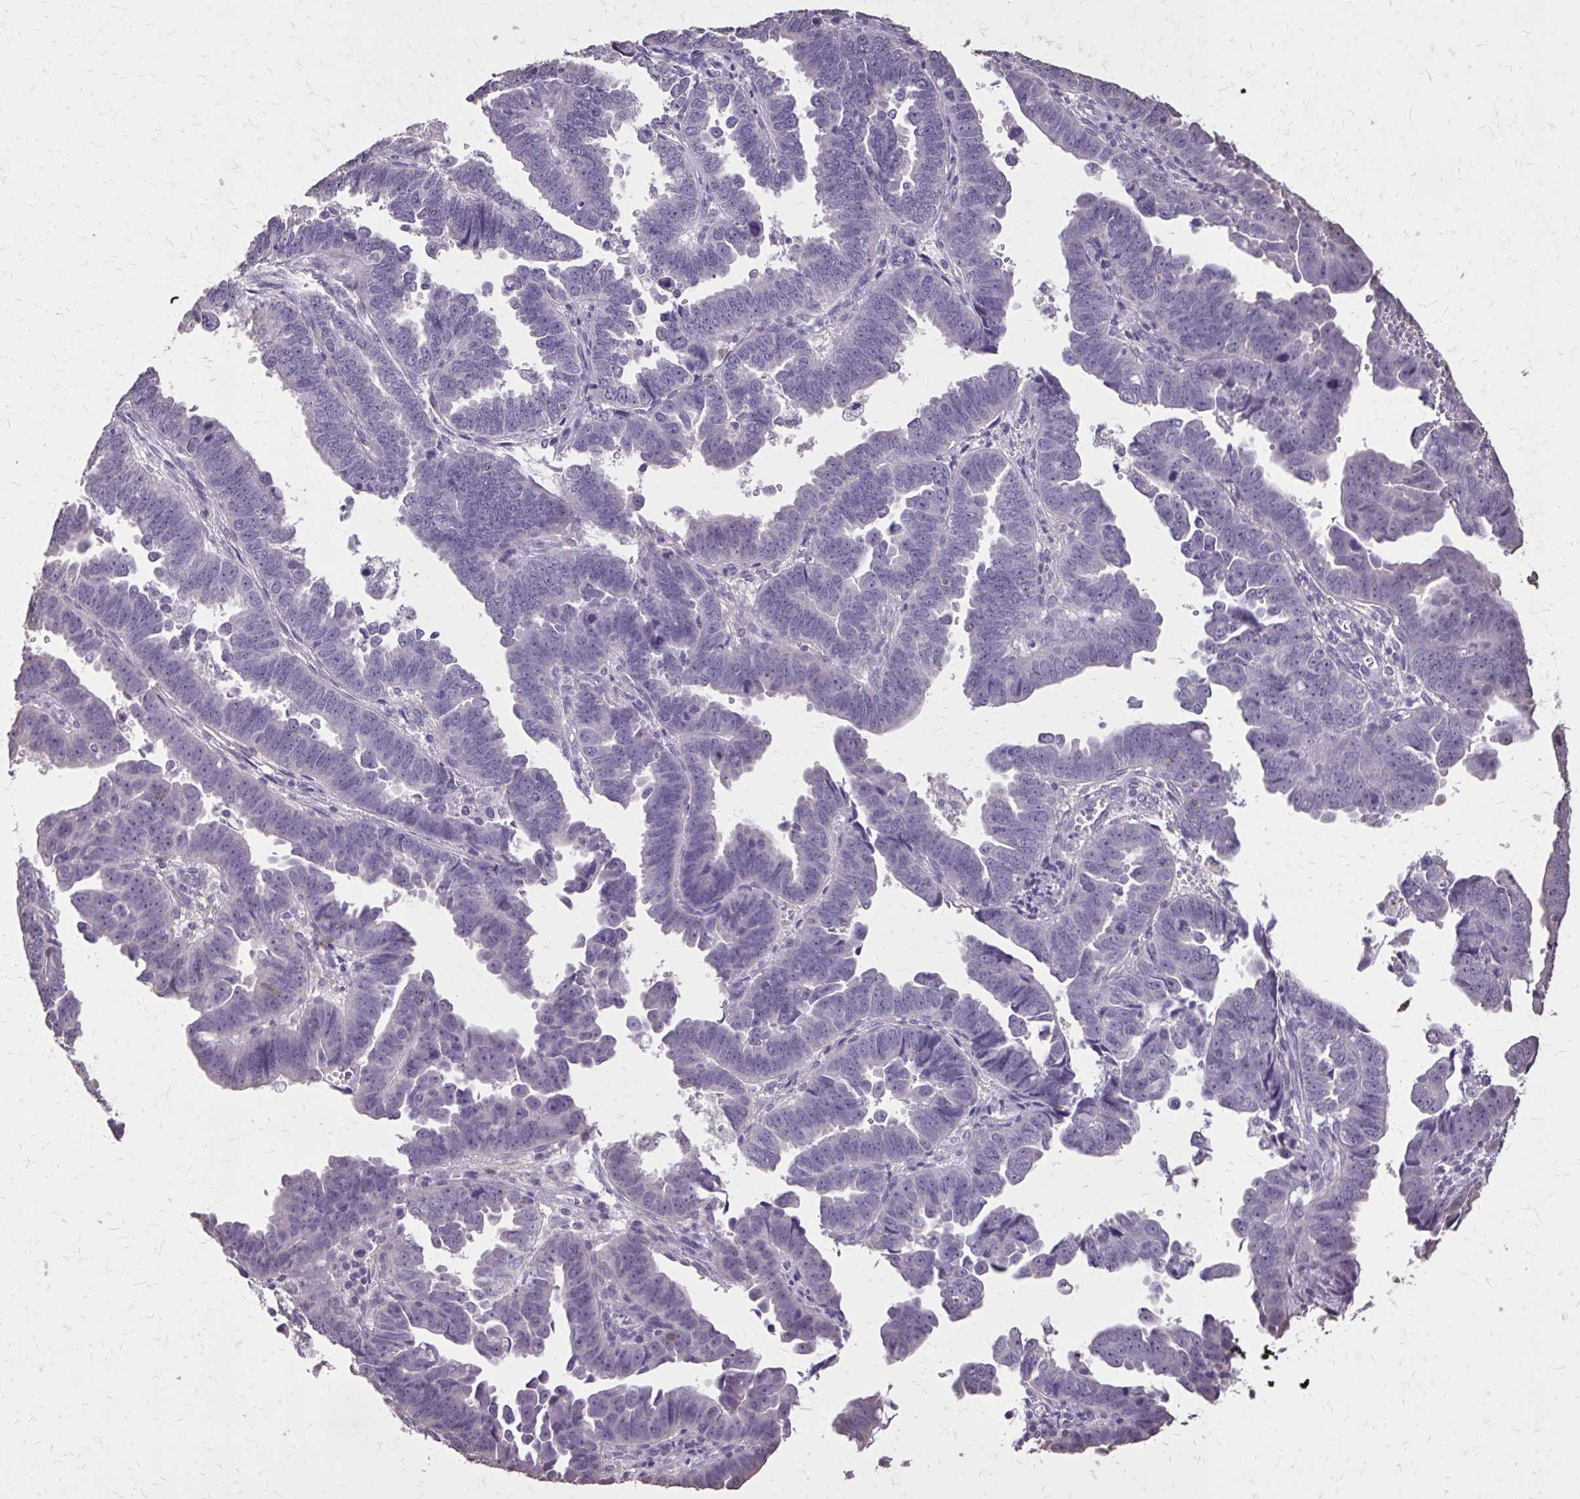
{"staining": {"intensity": "negative", "quantity": "none", "location": "none"}, "tissue": "endometrial cancer", "cell_type": "Tumor cells", "image_type": "cancer", "snomed": [{"axis": "morphology", "description": "Adenocarcinoma, NOS"}, {"axis": "topography", "description": "Endometrium"}], "caption": "Human endometrial adenocarcinoma stained for a protein using IHC exhibits no positivity in tumor cells.", "gene": "AKAP5", "patient": {"sex": "female", "age": 75}}